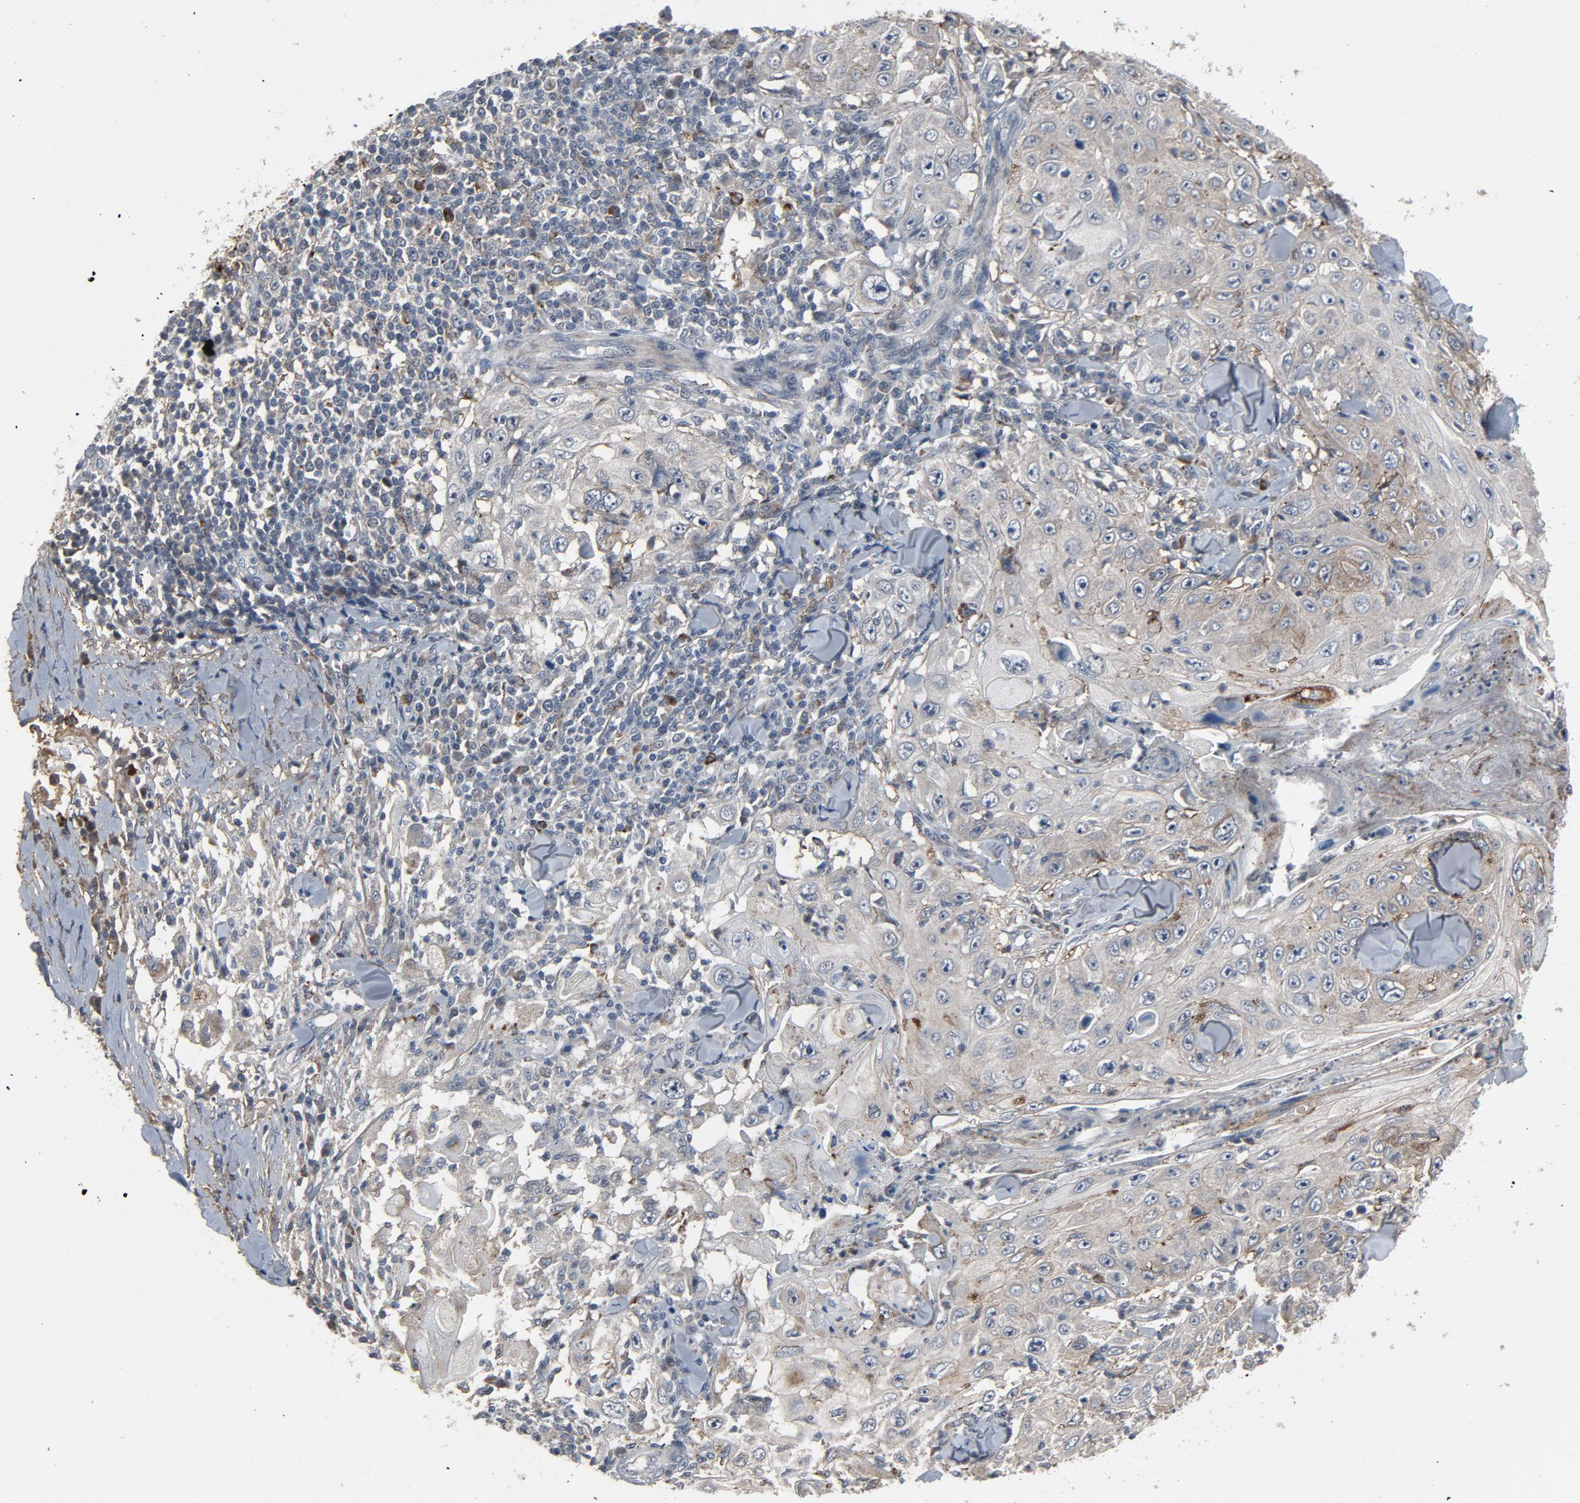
{"staining": {"intensity": "moderate", "quantity": "<25%", "location": "cytoplasmic/membranous"}, "tissue": "skin cancer", "cell_type": "Tumor cells", "image_type": "cancer", "snomed": [{"axis": "morphology", "description": "Squamous cell carcinoma, NOS"}, {"axis": "topography", "description": "Skin"}], "caption": "Immunohistochemical staining of squamous cell carcinoma (skin) exhibits low levels of moderate cytoplasmic/membranous protein expression in approximately <25% of tumor cells.", "gene": "PDZD4", "patient": {"sex": "male", "age": 86}}